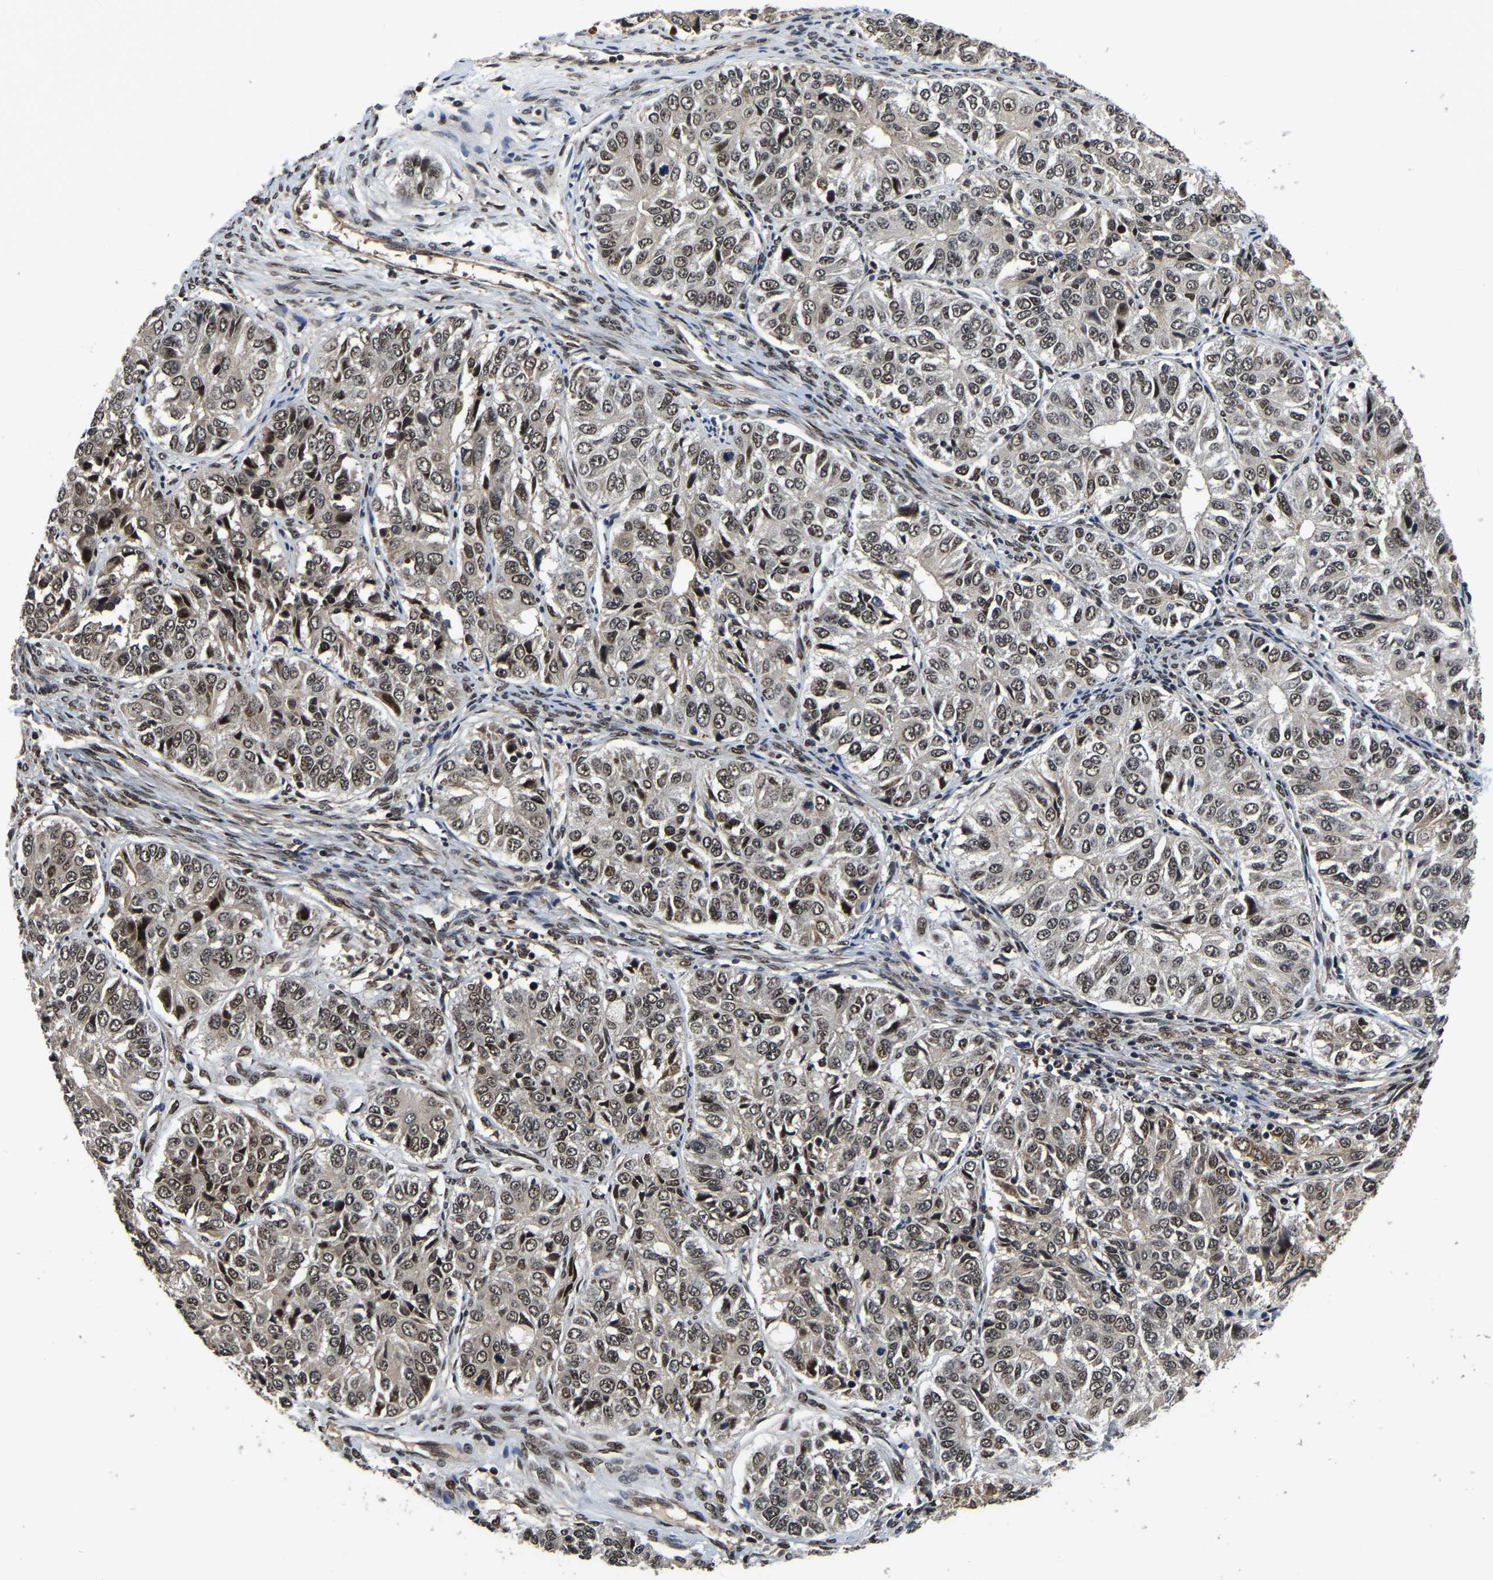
{"staining": {"intensity": "moderate", "quantity": ">75%", "location": "nuclear"}, "tissue": "ovarian cancer", "cell_type": "Tumor cells", "image_type": "cancer", "snomed": [{"axis": "morphology", "description": "Carcinoma, endometroid"}, {"axis": "topography", "description": "Ovary"}], "caption": "The micrograph shows staining of ovarian cancer, revealing moderate nuclear protein positivity (brown color) within tumor cells.", "gene": "CIAO1", "patient": {"sex": "female", "age": 51}}